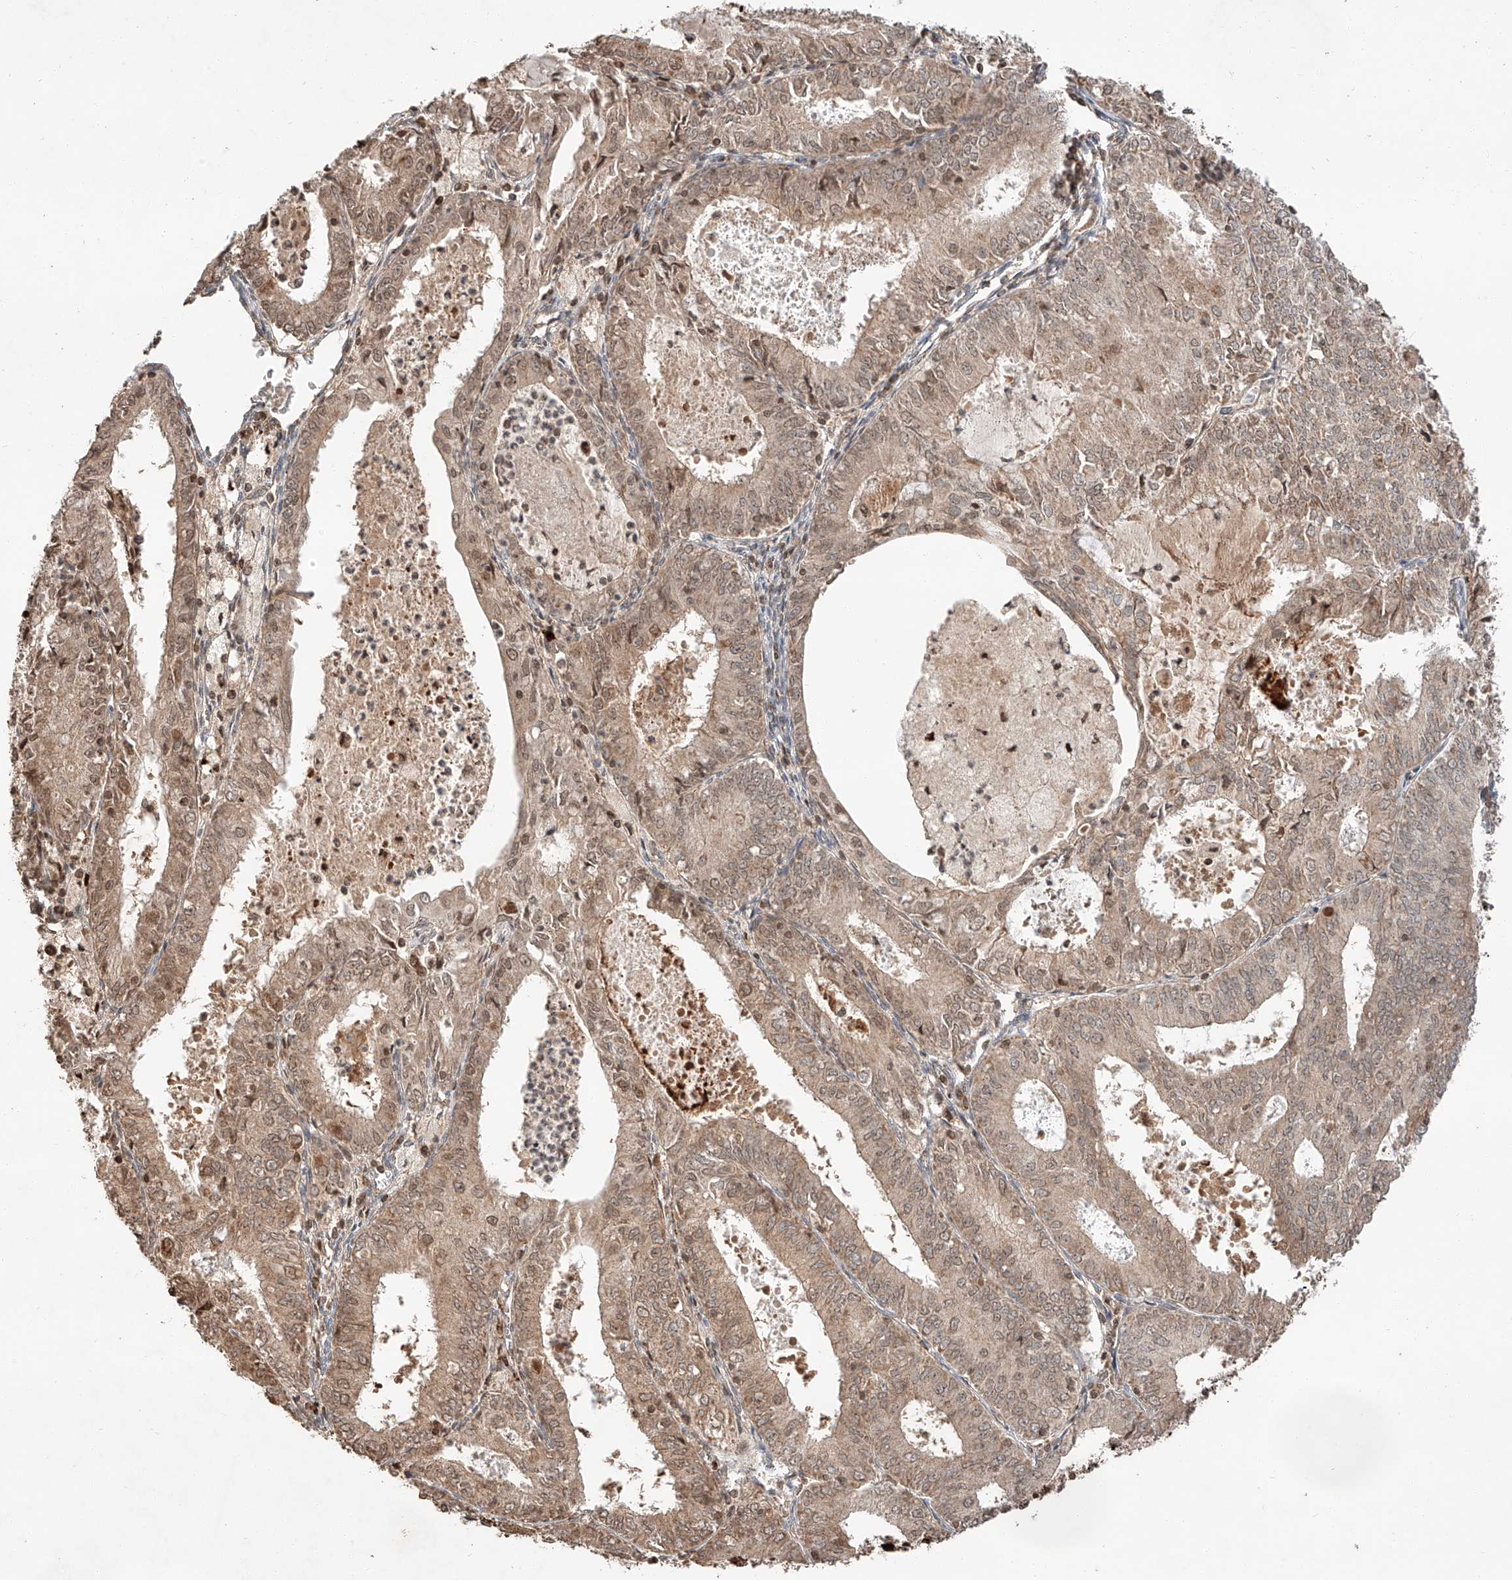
{"staining": {"intensity": "moderate", "quantity": ">75%", "location": "cytoplasmic/membranous,nuclear"}, "tissue": "endometrial cancer", "cell_type": "Tumor cells", "image_type": "cancer", "snomed": [{"axis": "morphology", "description": "Adenocarcinoma, NOS"}, {"axis": "topography", "description": "Endometrium"}], "caption": "Immunohistochemistry (IHC) staining of endometrial adenocarcinoma, which displays medium levels of moderate cytoplasmic/membranous and nuclear positivity in about >75% of tumor cells indicating moderate cytoplasmic/membranous and nuclear protein expression. The staining was performed using DAB (brown) for protein detection and nuclei were counterstained in hematoxylin (blue).", "gene": "ARHGAP33", "patient": {"sex": "female", "age": 57}}